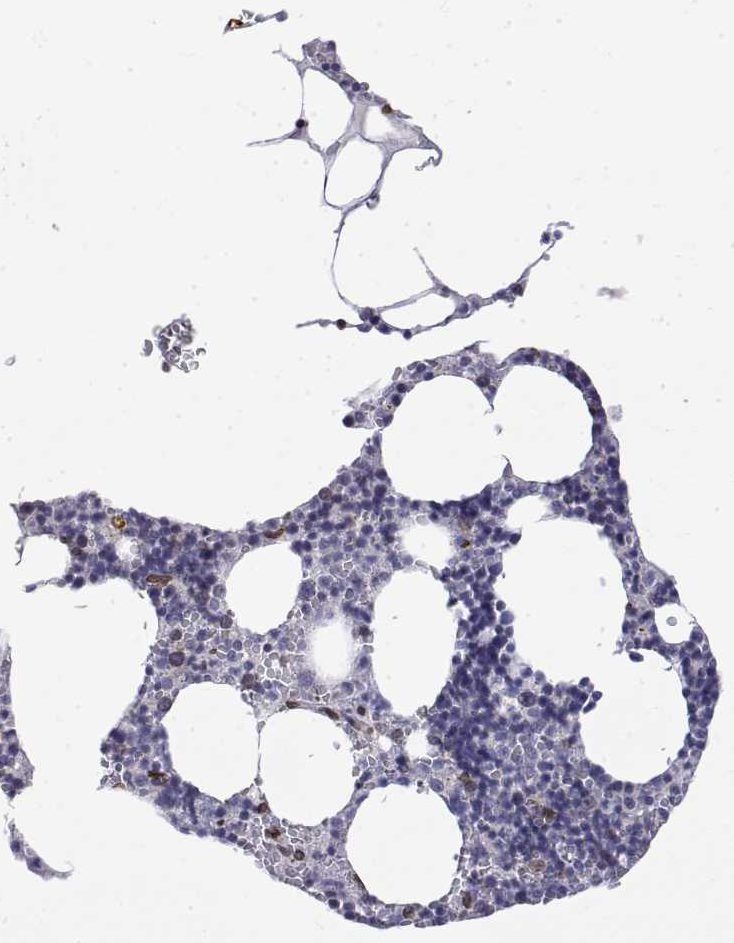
{"staining": {"intensity": "negative", "quantity": "none", "location": "none"}, "tissue": "bone marrow", "cell_type": "Hematopoietic cells", "image_type": "normal", "snomed": [{"axis": "morphology", "description": "Normal tissue, NOS"}, {"axis": "topography", "description": "Bone marrow"}], "caption": "Bone marrow was stained to show a protein in brown. There is no significant positivity in hematopoietic cells. (DAB (3,3'-diaminobenzidine) IHC with hematoxylin counter stain).", "gene": "ZNF532", "patient": {"sex": "male", "age": 54}}